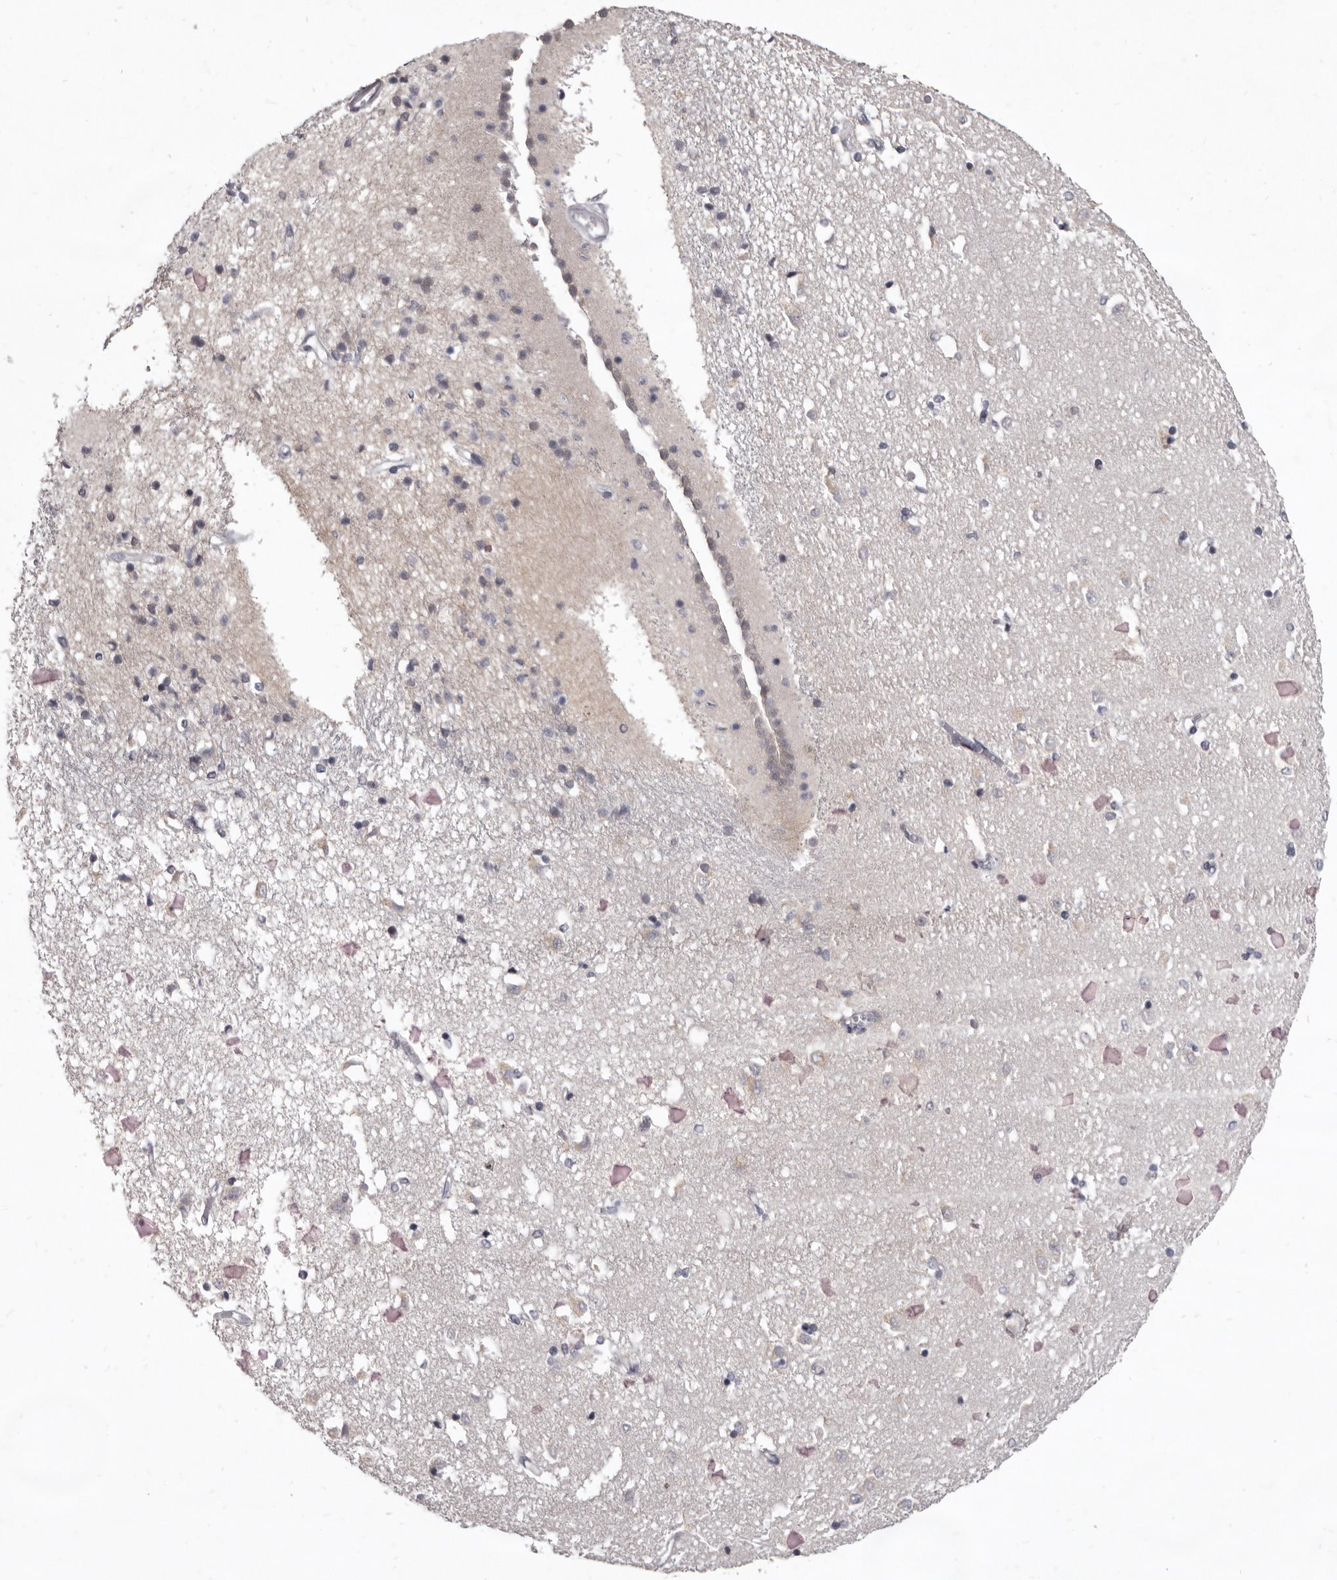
{"staining": {"intensity": "weak", "quantity": "25%-75%", "location": "cytoplasmic/membranous,nuclear"}, "tissue": "caudate", "cell_type": "Glial cells", "image_type": "normal", "snomed": [{"axis": "morphology", "description": "Normal tissue, NOS"}, {"axis": "topography", "description": "Lateral ventricle wall"}], "caption": "Immunohistochemical staining of benign caudate demonstrates weak cytoplasmic/membranous,nuclear protein positivity in about 25%-75% of glial cells. (Stains: DAB (3,3'-diaminobenzidine) in brown, nuclei in blue, Microscopy: brightfield microscopy at high magnification).", "gene": "SULT1E1", "patient": {"sex": "male", "age": 45}}